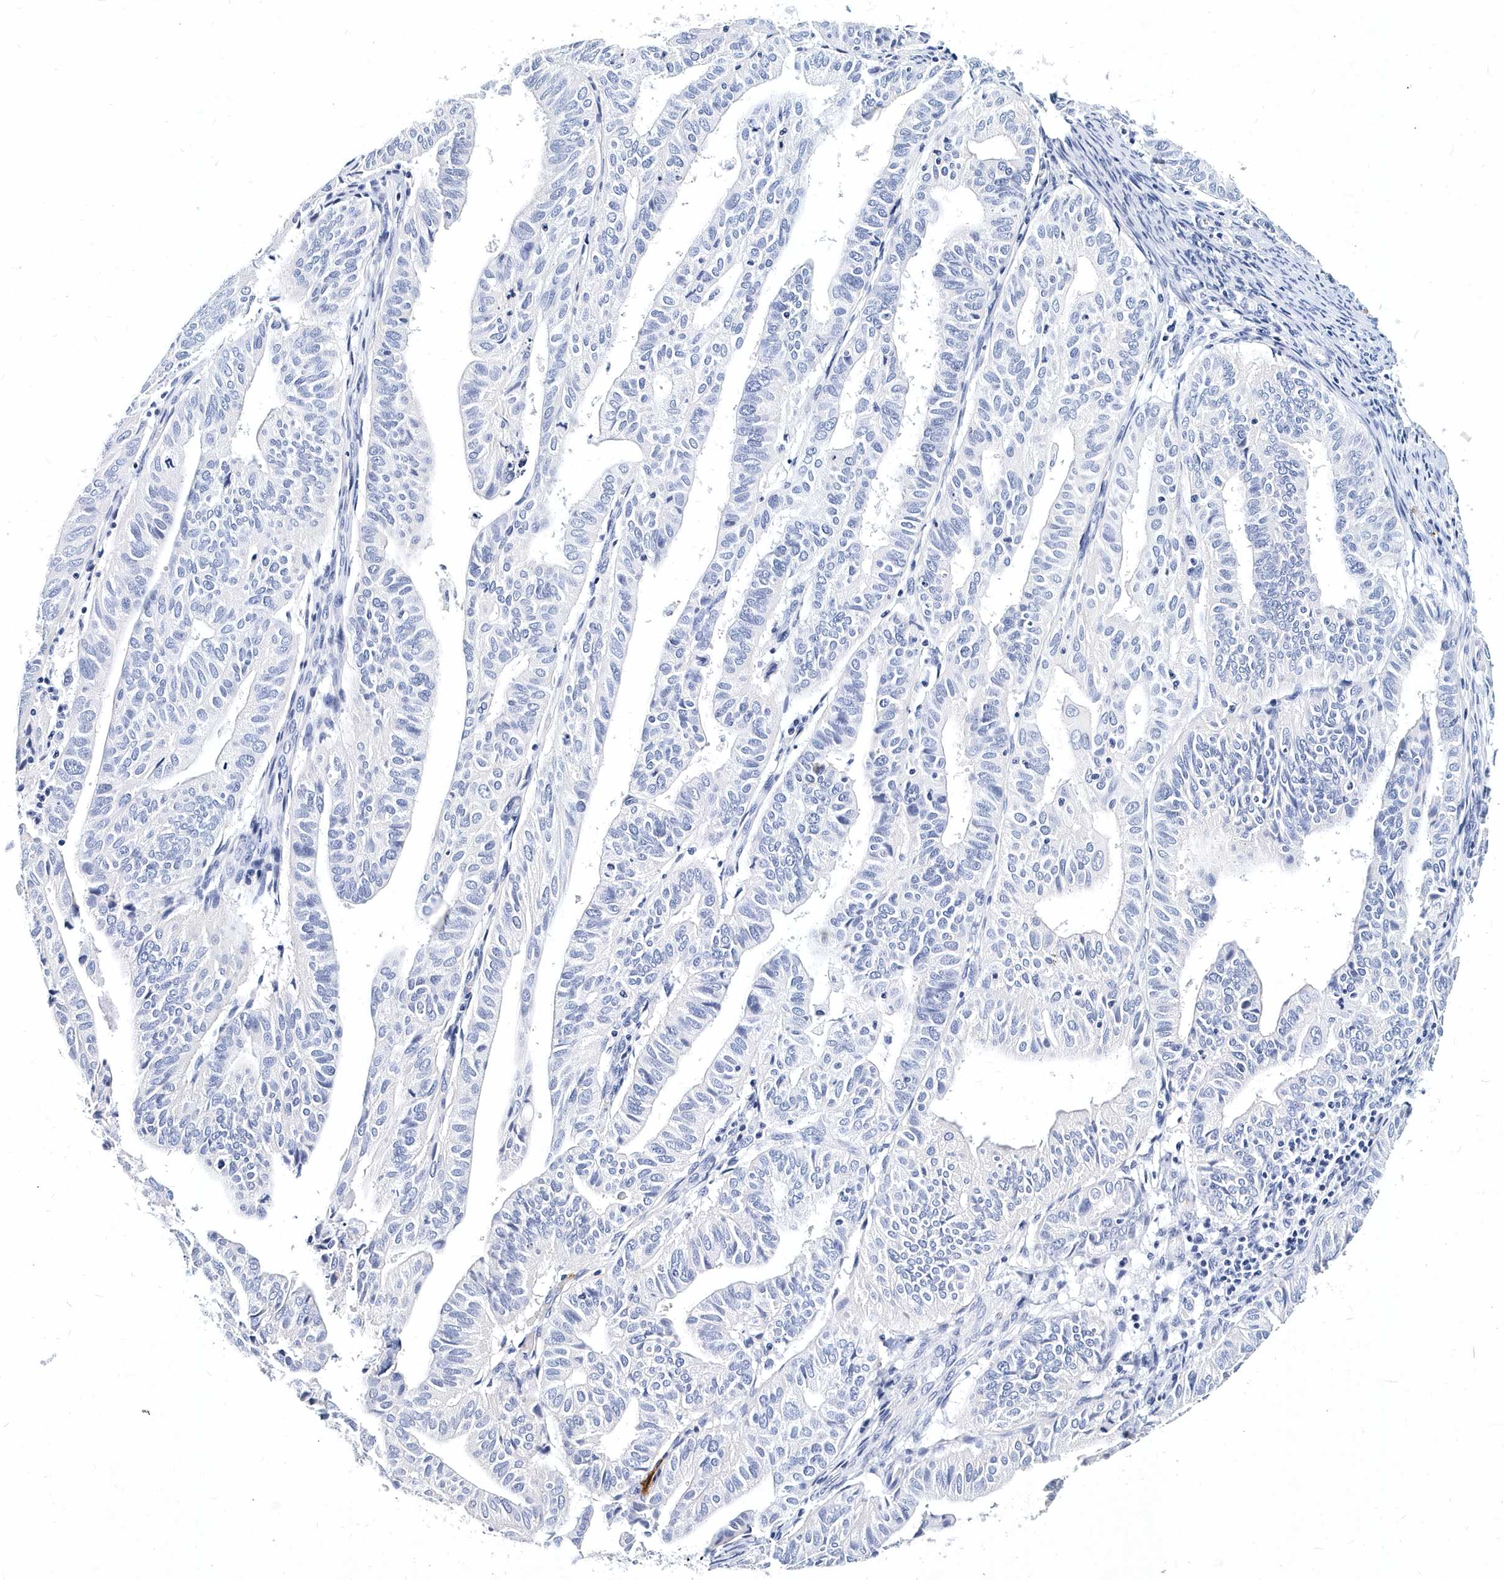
{"staining": {"intensity": "negative", "quantity": "none", "location": "none"}, "tissue": "endometrial cancer", "cell_type": "Tumor cells", "image_type": "cancer", "snomed": [{"axis": "morphology", "description": "Adenocarcinoma, NOS"}, {"axis": "topography", "description": "Uterus"}], "caption": "This is an immunohistochemistry image of adenocarcinoma (endometrial). There is no expression in tumor cells.", "gene": "ITGA2B", "patient": {"sex": "female", "age": 77}}